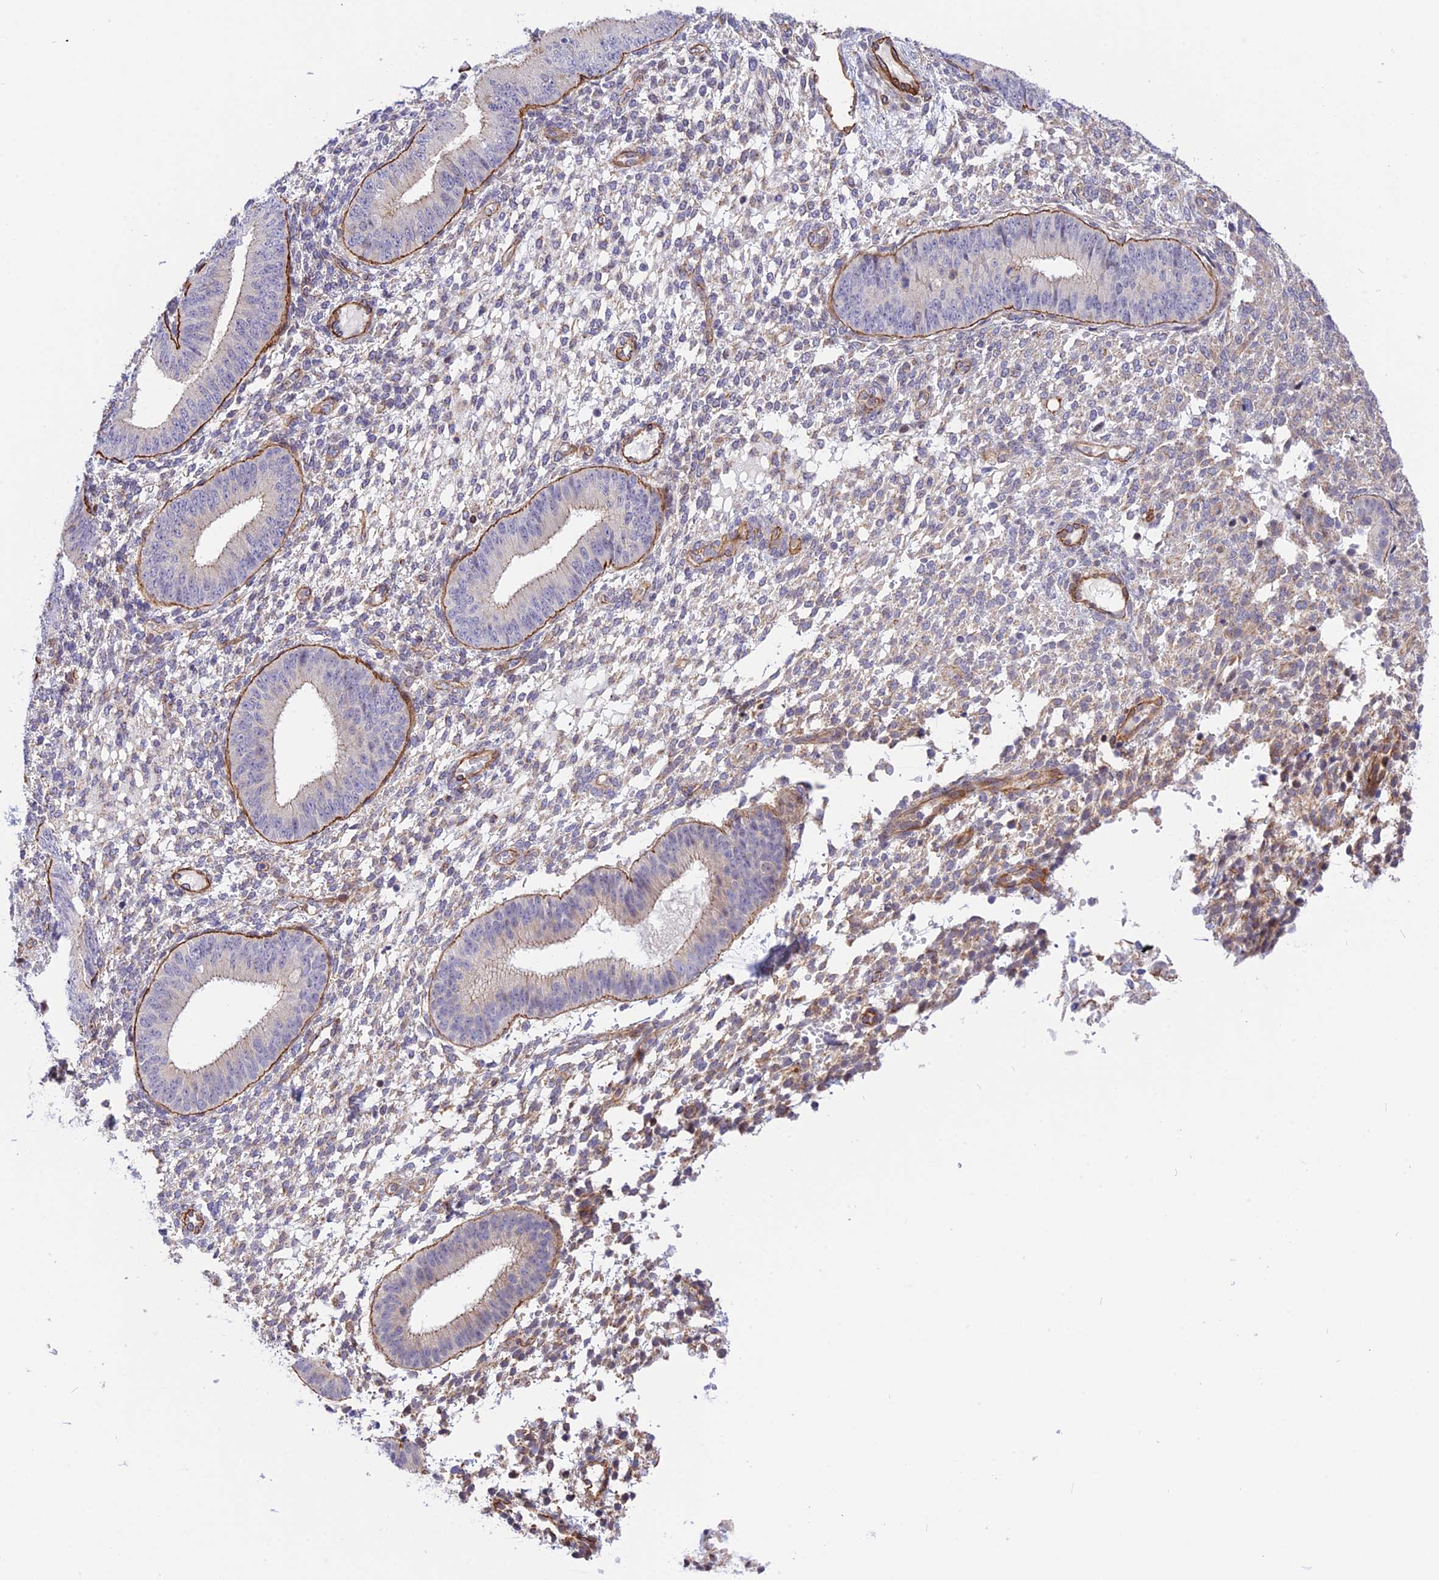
{"staining": {"intensity": "negative", "quantity": "none", "location": "none"}, "tissue": "endometrium", "cell_type": "Cells in endometrial stroma", "image_type": "normal", "snomed": [{"axis": "morphology", "description": "Normal tissue, NOS"}, {"axis": "topography", "description": "Endometrium"}], "caption": "Immunohistochemical staining of normal human endometrium shows no significant expression in cells in endometrial stroma.", "gene": "R3HDM4", "patient": {"sex": "female", "age": 49}}